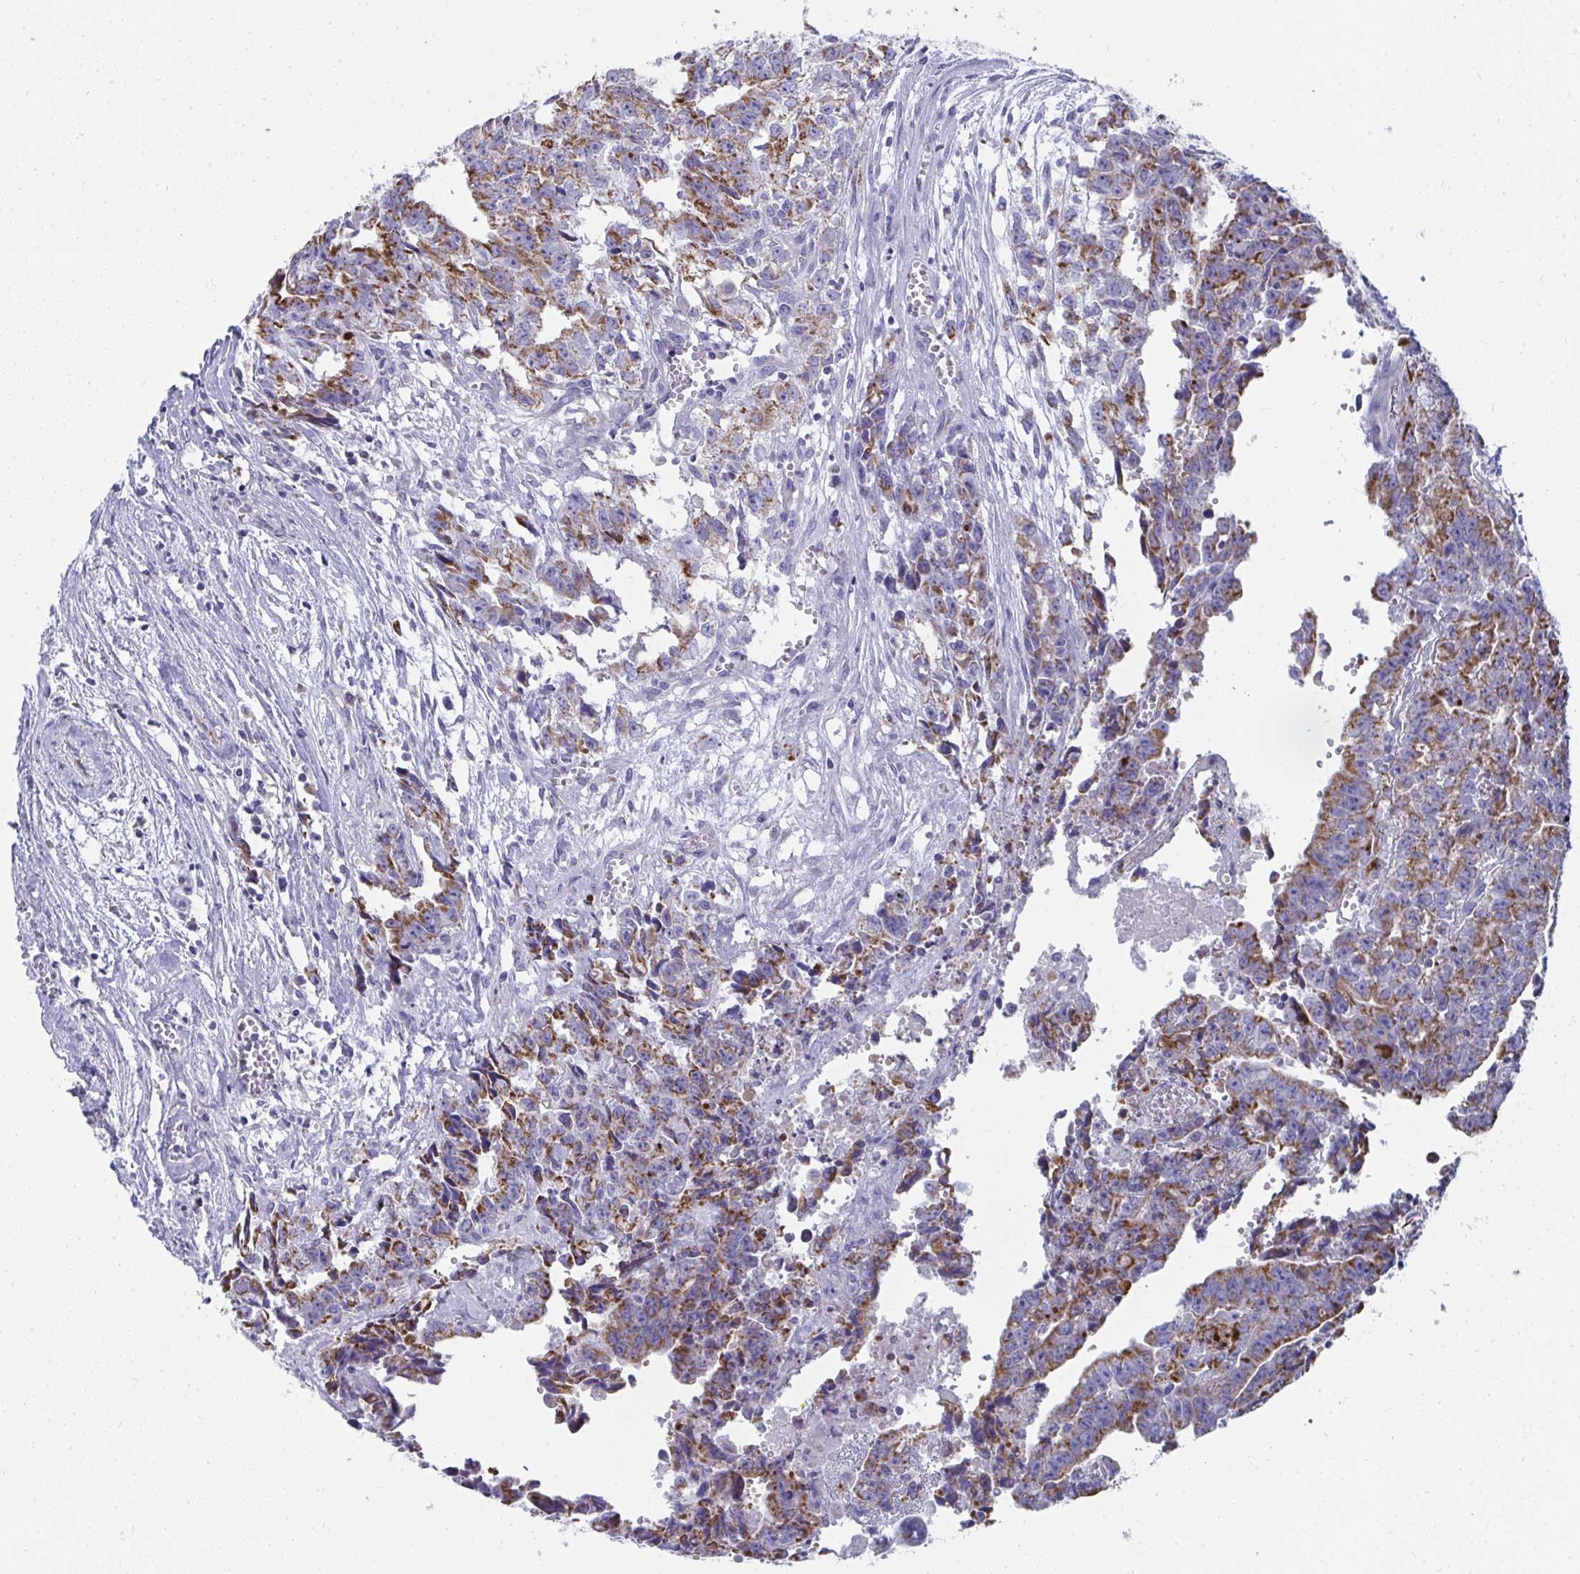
{"staining": {"intensity": "moderate", "quantity": ">75%", "location": "cytoplasmic/membranous"}, "tissue": "testis cancer", "cell_type": "Tumor cells", "image_type": "cancer", "snomed": [{"axis": "morphology", "description": "Carcinoma, Embryonal, NOS"}, {"axis": "morphology", "description": "Teratoma, malignant, NOS"}, {"axis": "topography", "description": "Testis"}], "caption": "Moderate cytoplasmic/membranous staining is seen in about >75% of tumor cells in testis cancer. (DAB (3,3'-diaminobenzidine) IHC, brown staining for protein, blue staining for nuclei).", "gene": "AIFM1", "patient": {"sex": "male", "age": 24}}